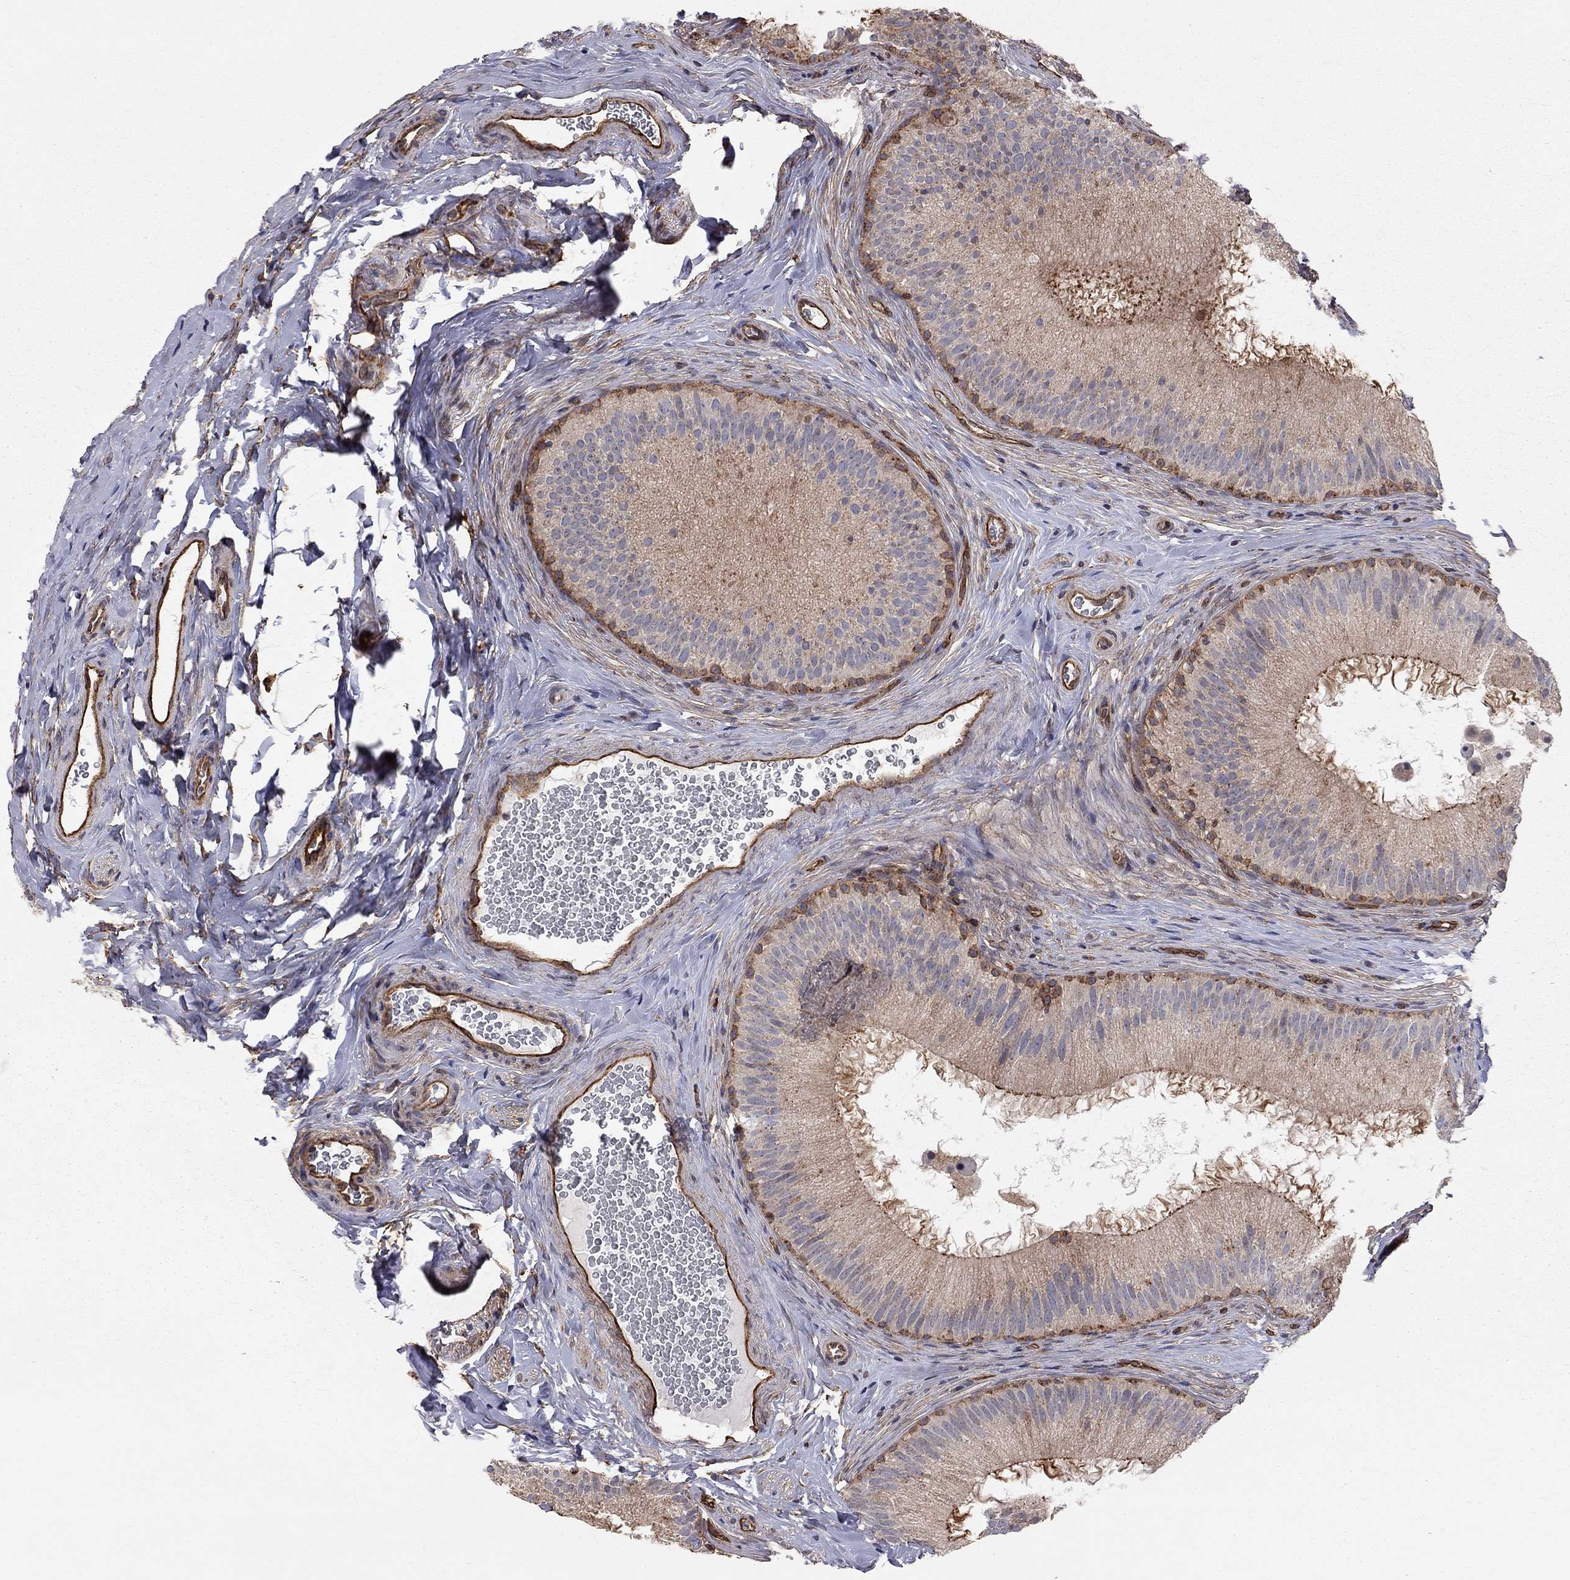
{"staining": {"intensity": "moderate", "quantity": "25%-75%", "location": "cytoplasmic/membranous"}, "tissue": "epididymis", "cell_type": "Glandular cells", "image_type": "normal", "snomed": [{"axis": "morphology", "description": "Normal tissue, NOS"}, {"axis": "topography", "description": "Epididymis"}], "caption": "Protein staining by immunohistochemistry shows moderate cytoplasmic/membranous expression in about 25%-75% of glandular cells in benign epididymis. Nuclei are stained in blue.", "gene": "RASEF", "patient": {"sex": "male", "age": 32}}